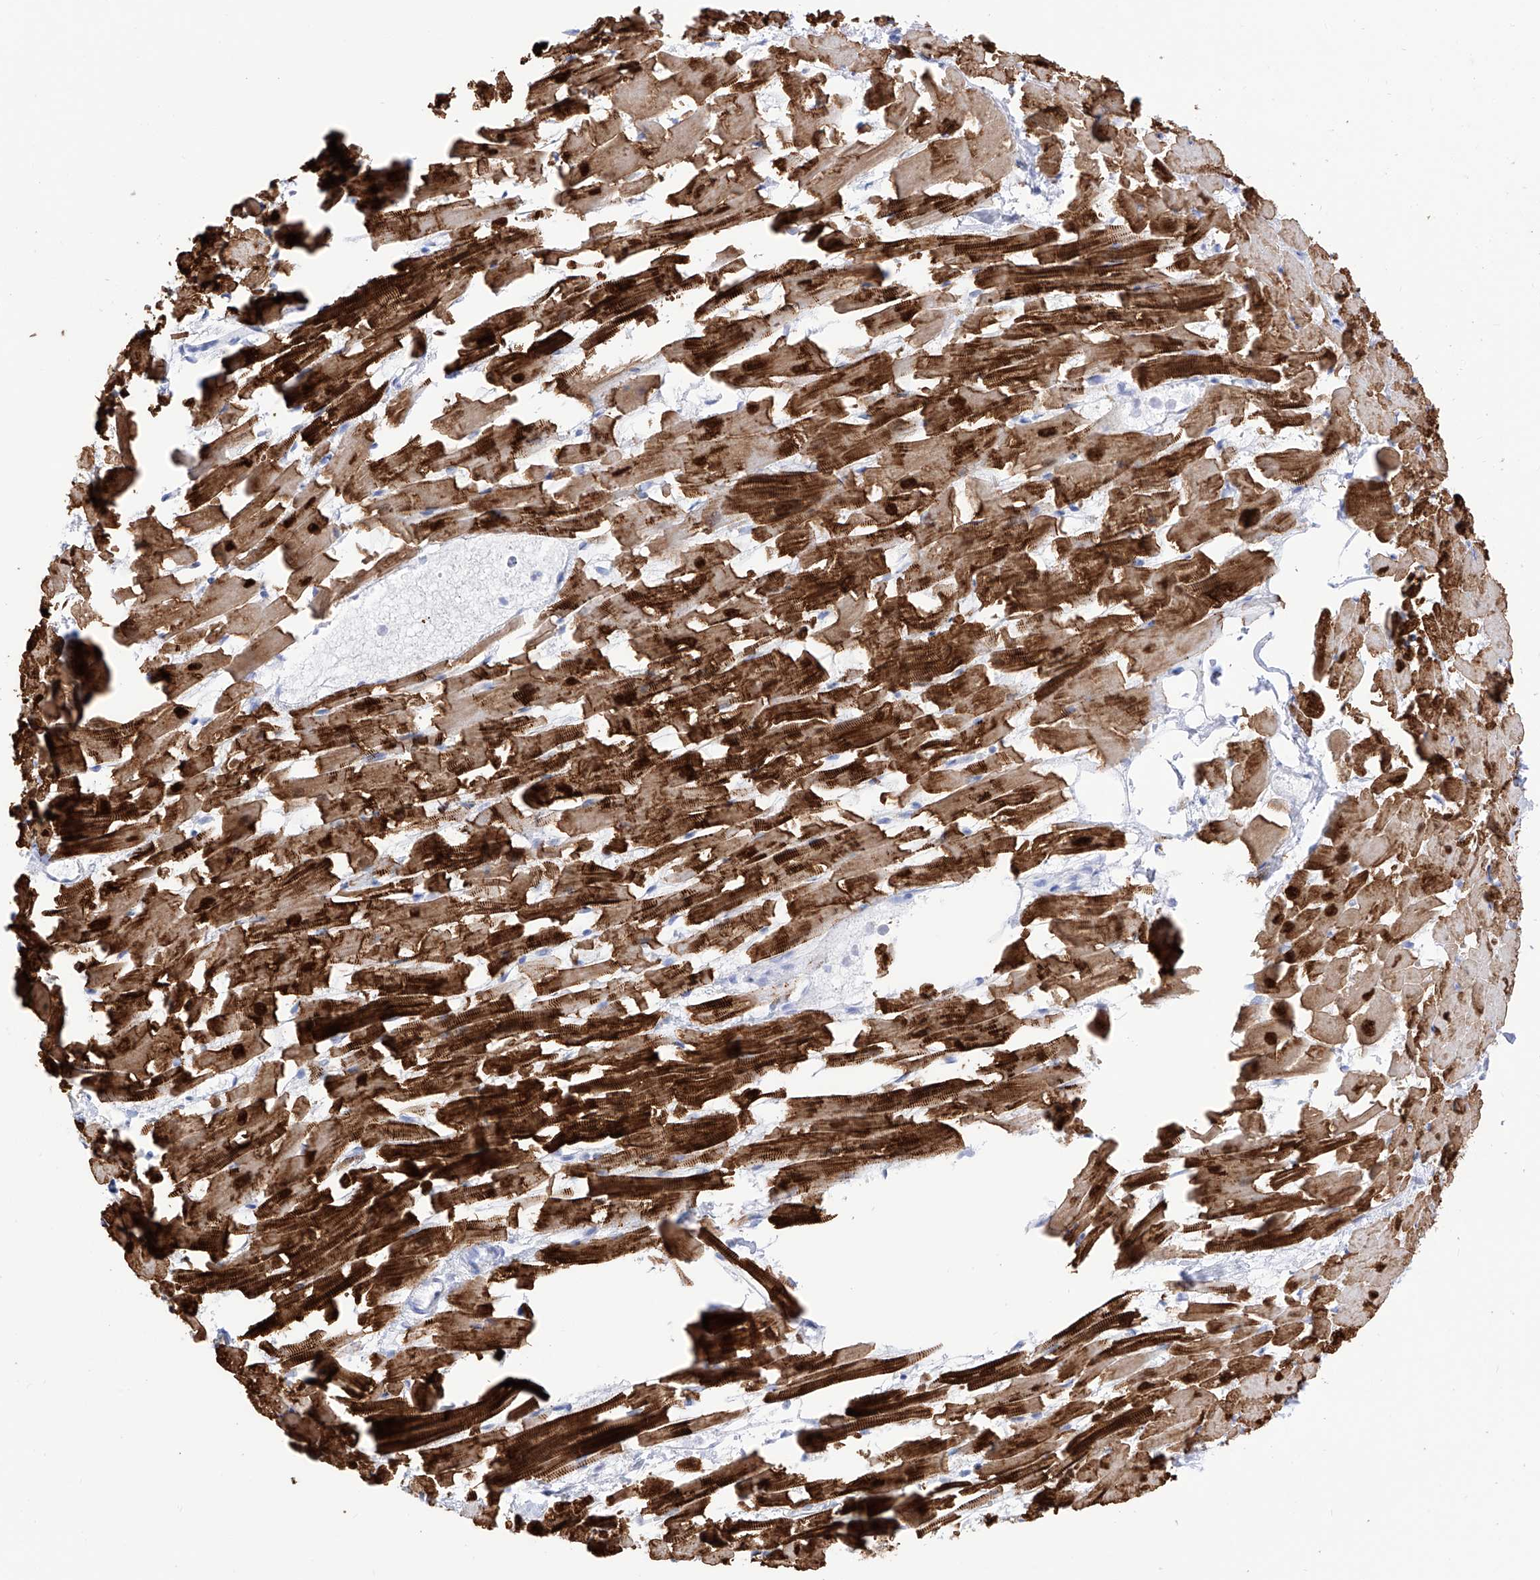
{"staining": {"intensity": "strong", "quantity": "25%-75%", "location": "cytoplasmic/membranous,nuclear"}, "tissue": "heart muscle", "cell_type": "Cardiomyocytes", "image_type": "normal", "snomed": [{"axis": "morphology", "description": "Normal tissue, NOS"}, {"axis": "topography", "description": "Heart"}], "caption": "Immunohistochemistry (IHC) of normal human heart muscle exhibits high levels of strong cytoplasmic/membranous,nuclear staining in about 25%-75% of cardiomyocytes. (Stains: DAB in brown, nuclei in blue, Microscopy: brightfield microscopy at high magnification).", "gene": "TRPC7", "patient": {"sex": "female", "age": 64}}